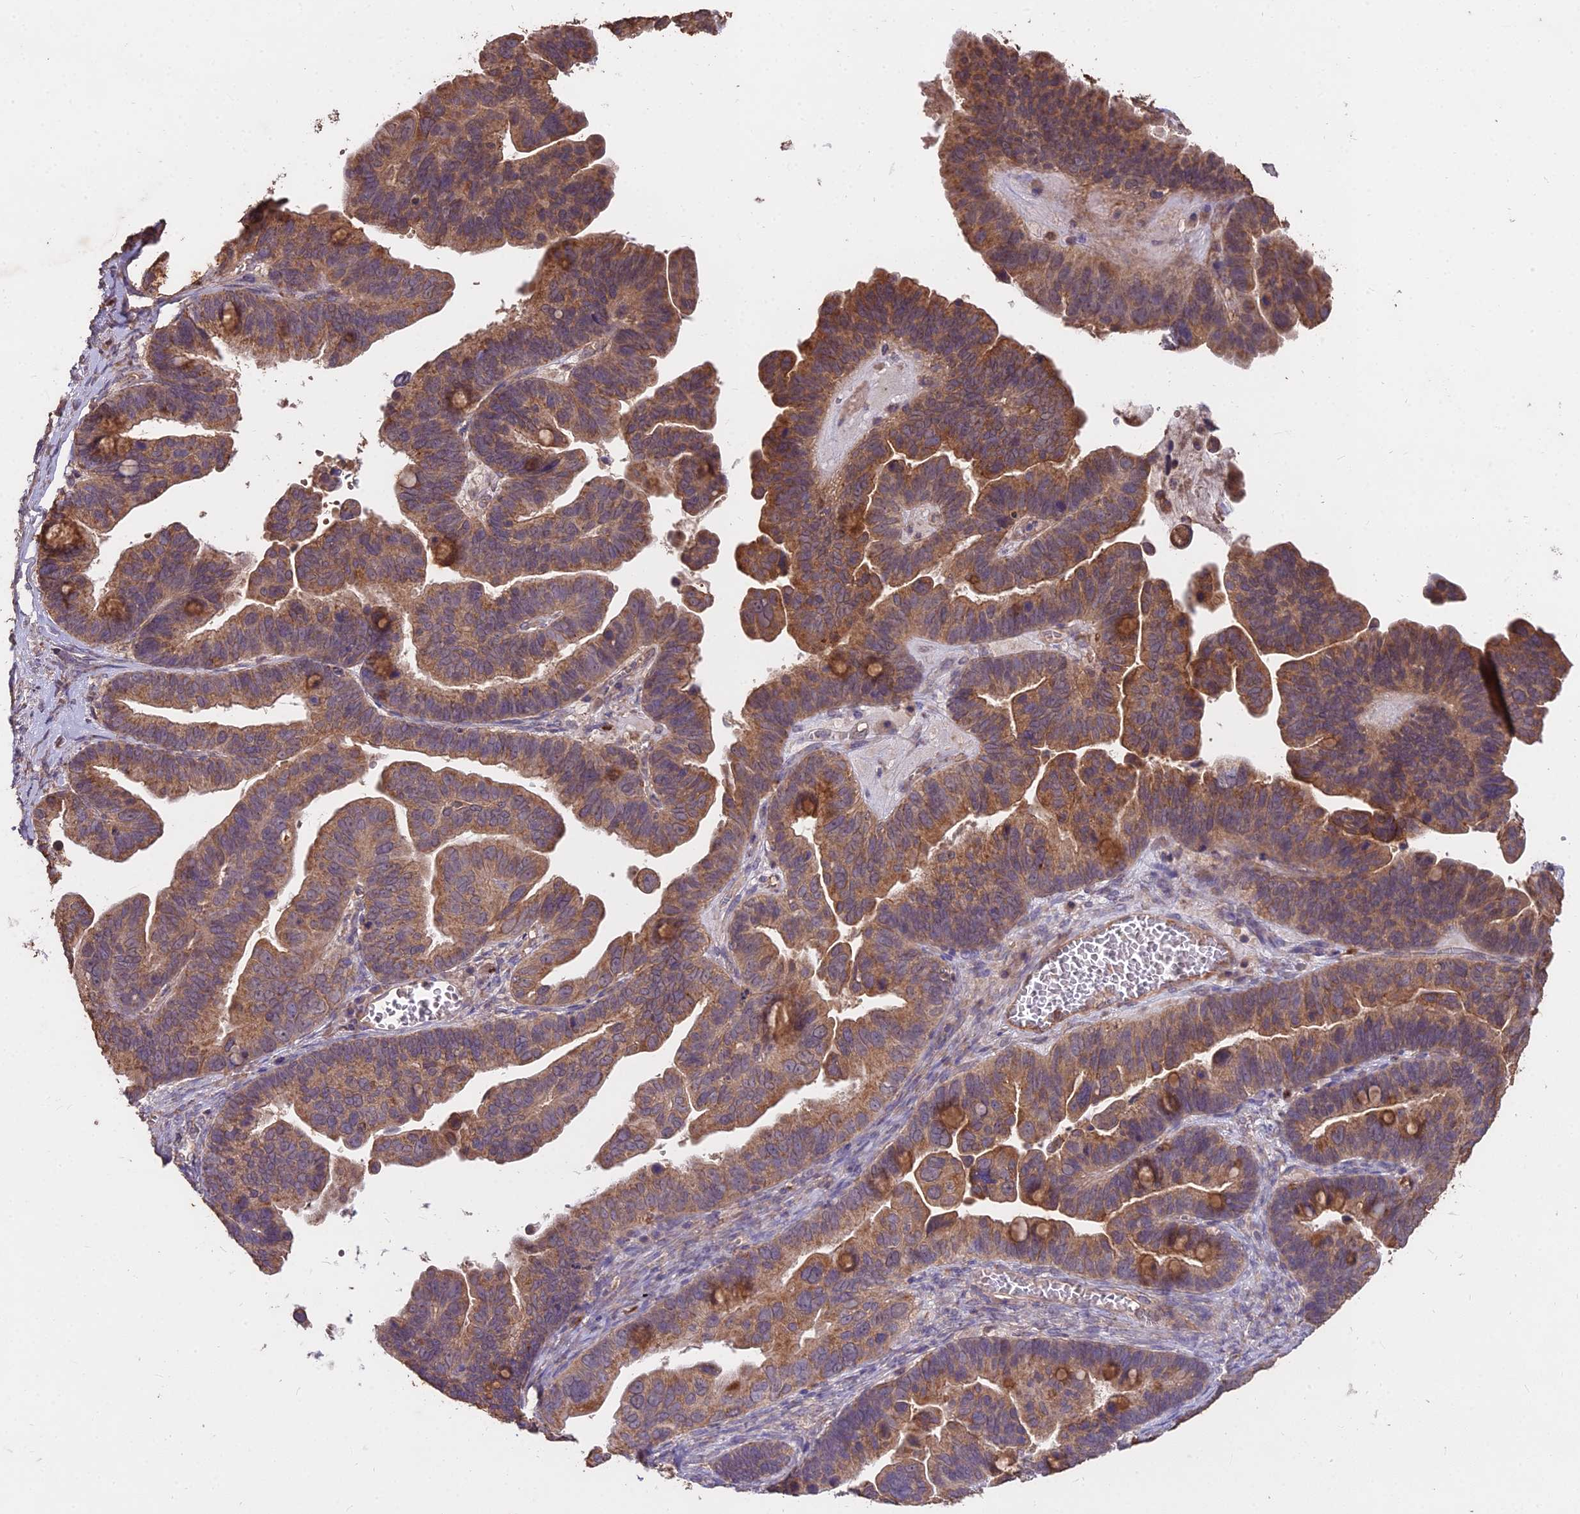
{"staining": {"intensity": "moderate", "quantity": ">75%", "location": "cytoplasmic/membranous"}, "tissue": "ovarian cancer", "cell_type": "Tumor cells", "image_type": "cancer", "snomed": [{"axis": "morphology", "description": "Cystadenocarcinoma, serous, NOS"}, {"axis": "topography", "description": "Ovary"}], "caption": "Serous cystadenocarcinoma (ovarian) stained with DAB immunohistochemistry (IHC) demonstrates medium levels of moderate cytoplasmic/membranous expression in approximately >75% of tumor cells.", "gene": "CEMIP2", "patient": {"sex": "female", "age": 56}}